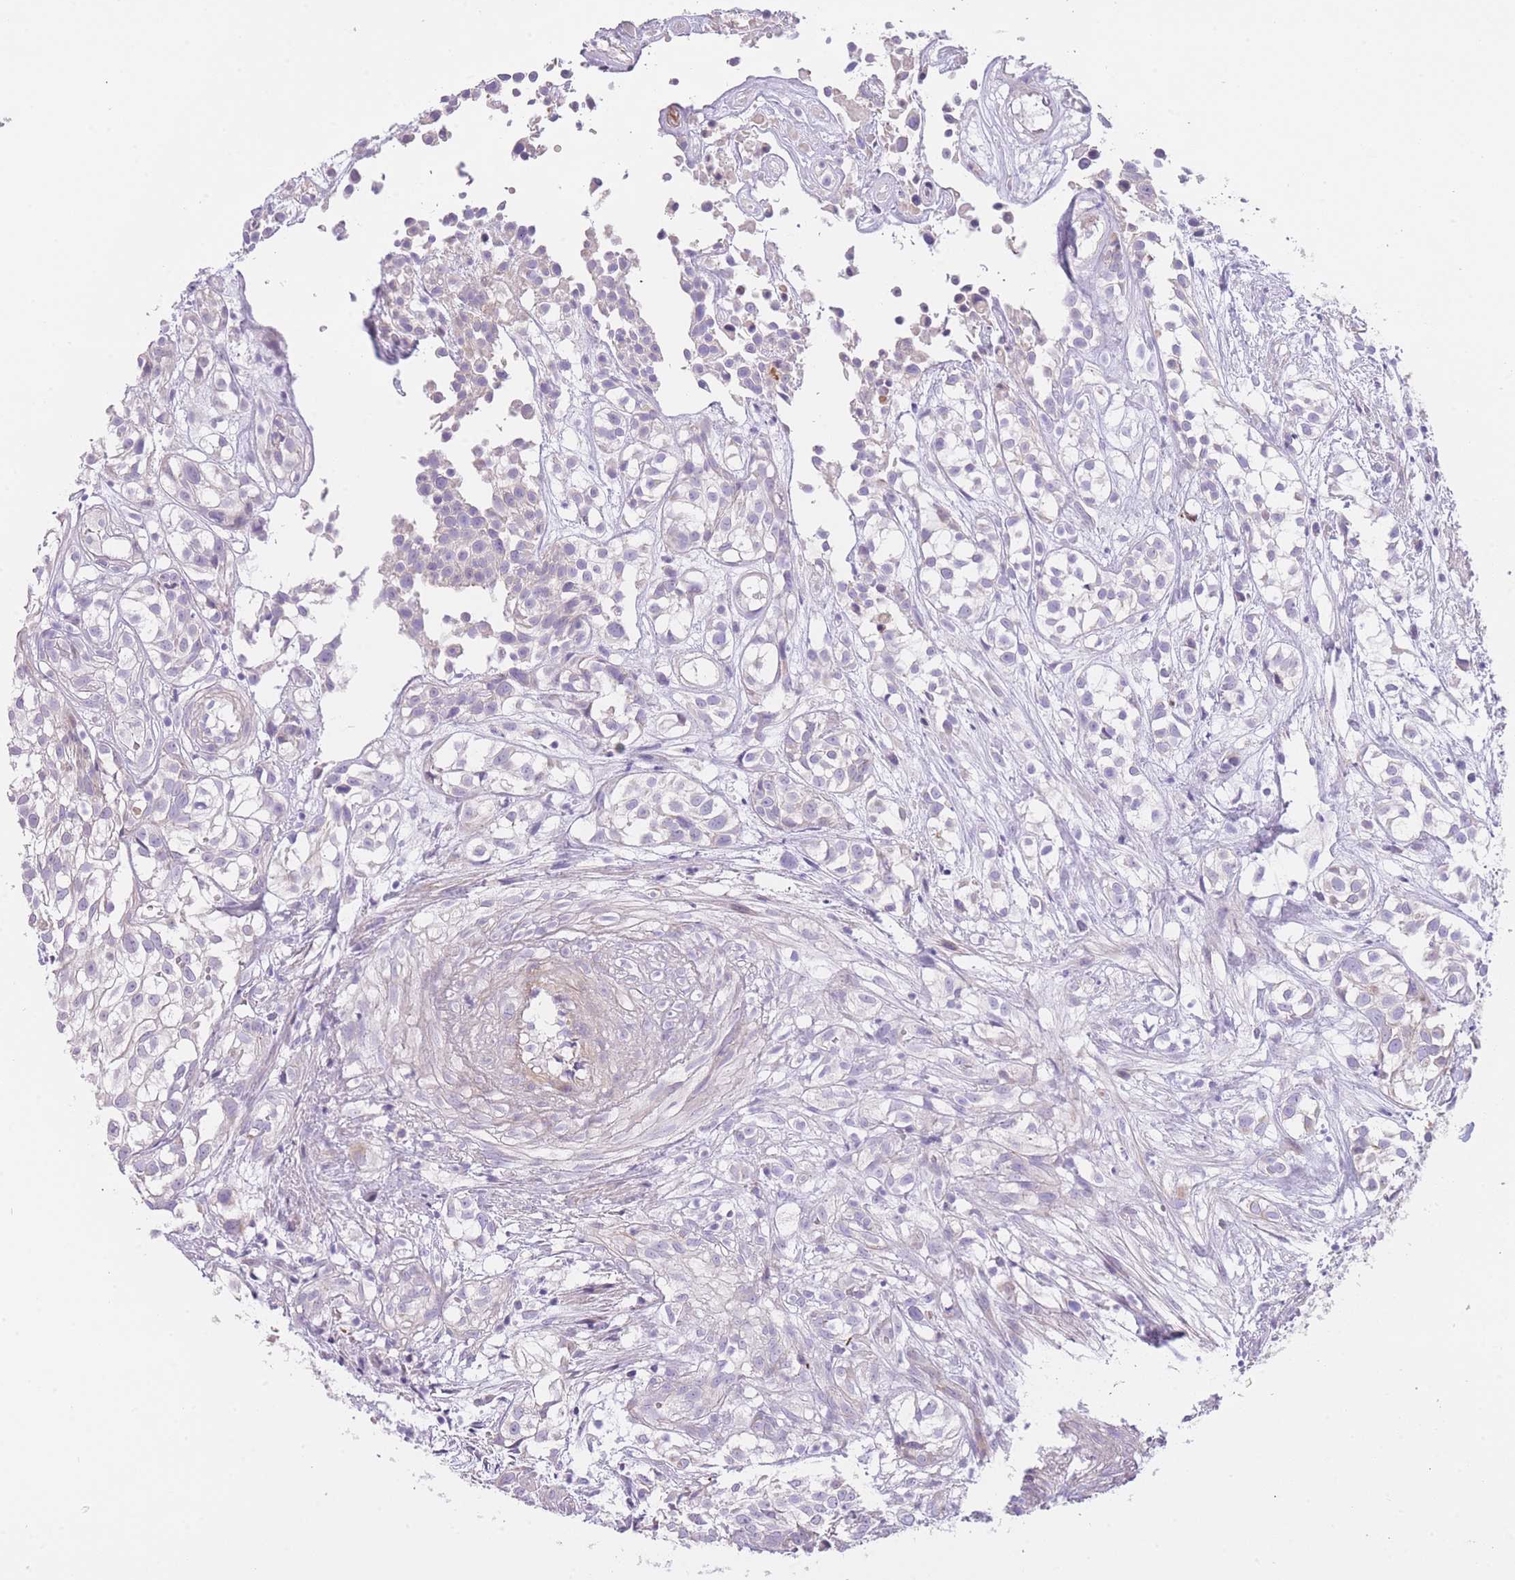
{"staining": {"intensity": "negative", "quantity": "none", "location": "none"}, "tissue": "urothelial cancer", "cell_type": "Tumor cells", "image_type": "cancer", "snomed": [{"axis": "morphology", "description": "Urothelial carcinoma, High grade"}, {"axis": "topography", "description": "Urinary bladder"}], "caption": "High power microscopy image of an IHC micrograph of urothelial carcinoma (high-grade), revealing no significant staining in tumor cells.", "gene": "IMPG1", "patient": {"sex": "male", "age": 56}}